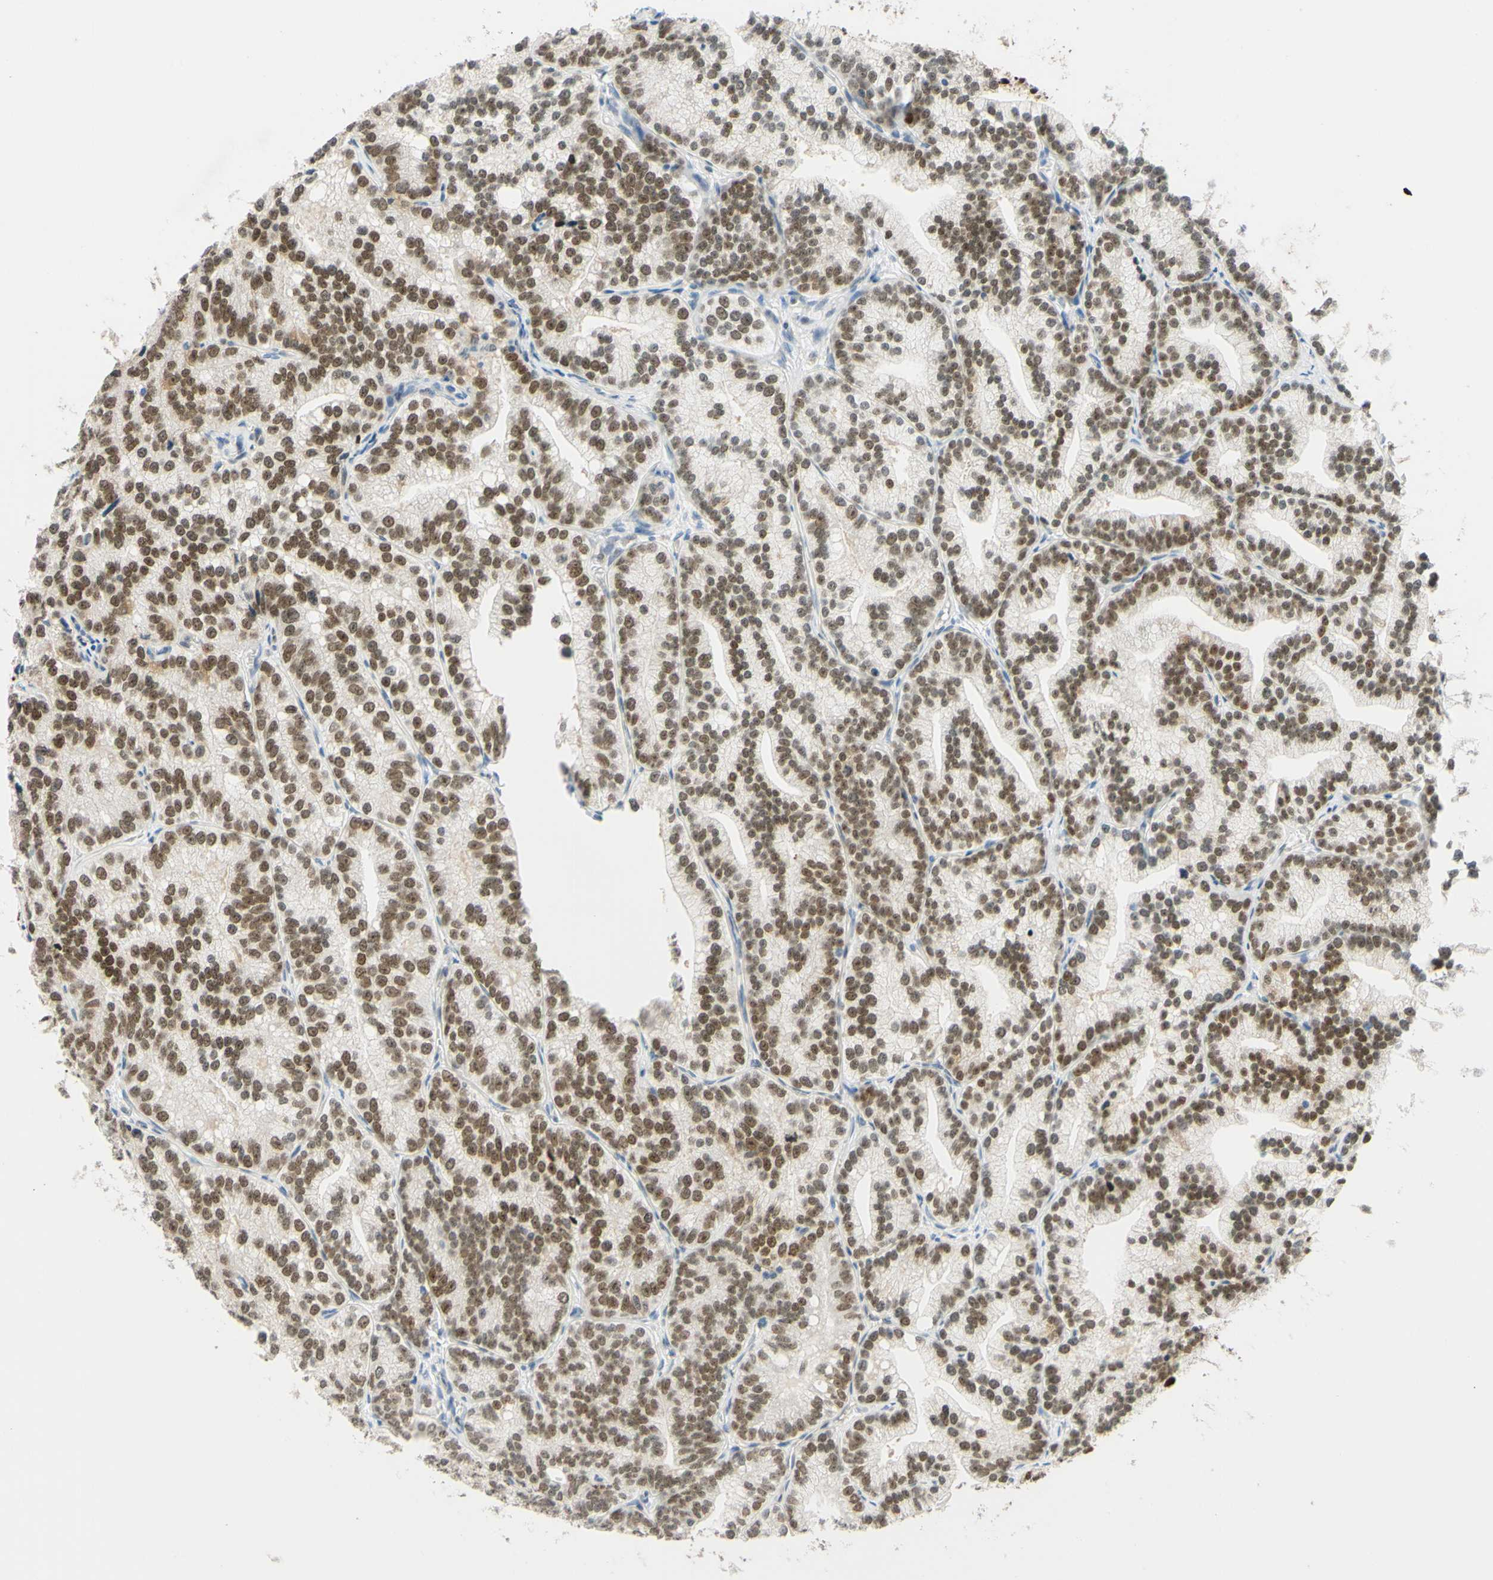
{"staining": {"intensity": "strong", "quantity": ">75%", "location": "nuclear"}, "tissue": "prostate cancer", "cell_type": "Tumor cells", "image_type": "cancer", "snomed": [{"axis": "morphology", "description": "Adenocarcinoma, Low grade"}, {"axis": "topography", "description": "Prostate"}], "caption": "High-power microscopy captured an IHC micrograph of low-grade adenocarcinoma (prostate), revealing strong nuclear staining in about >75% of tumor cells.", "gene": "POLB", "patient": {"sex": "male", "age": 89}}